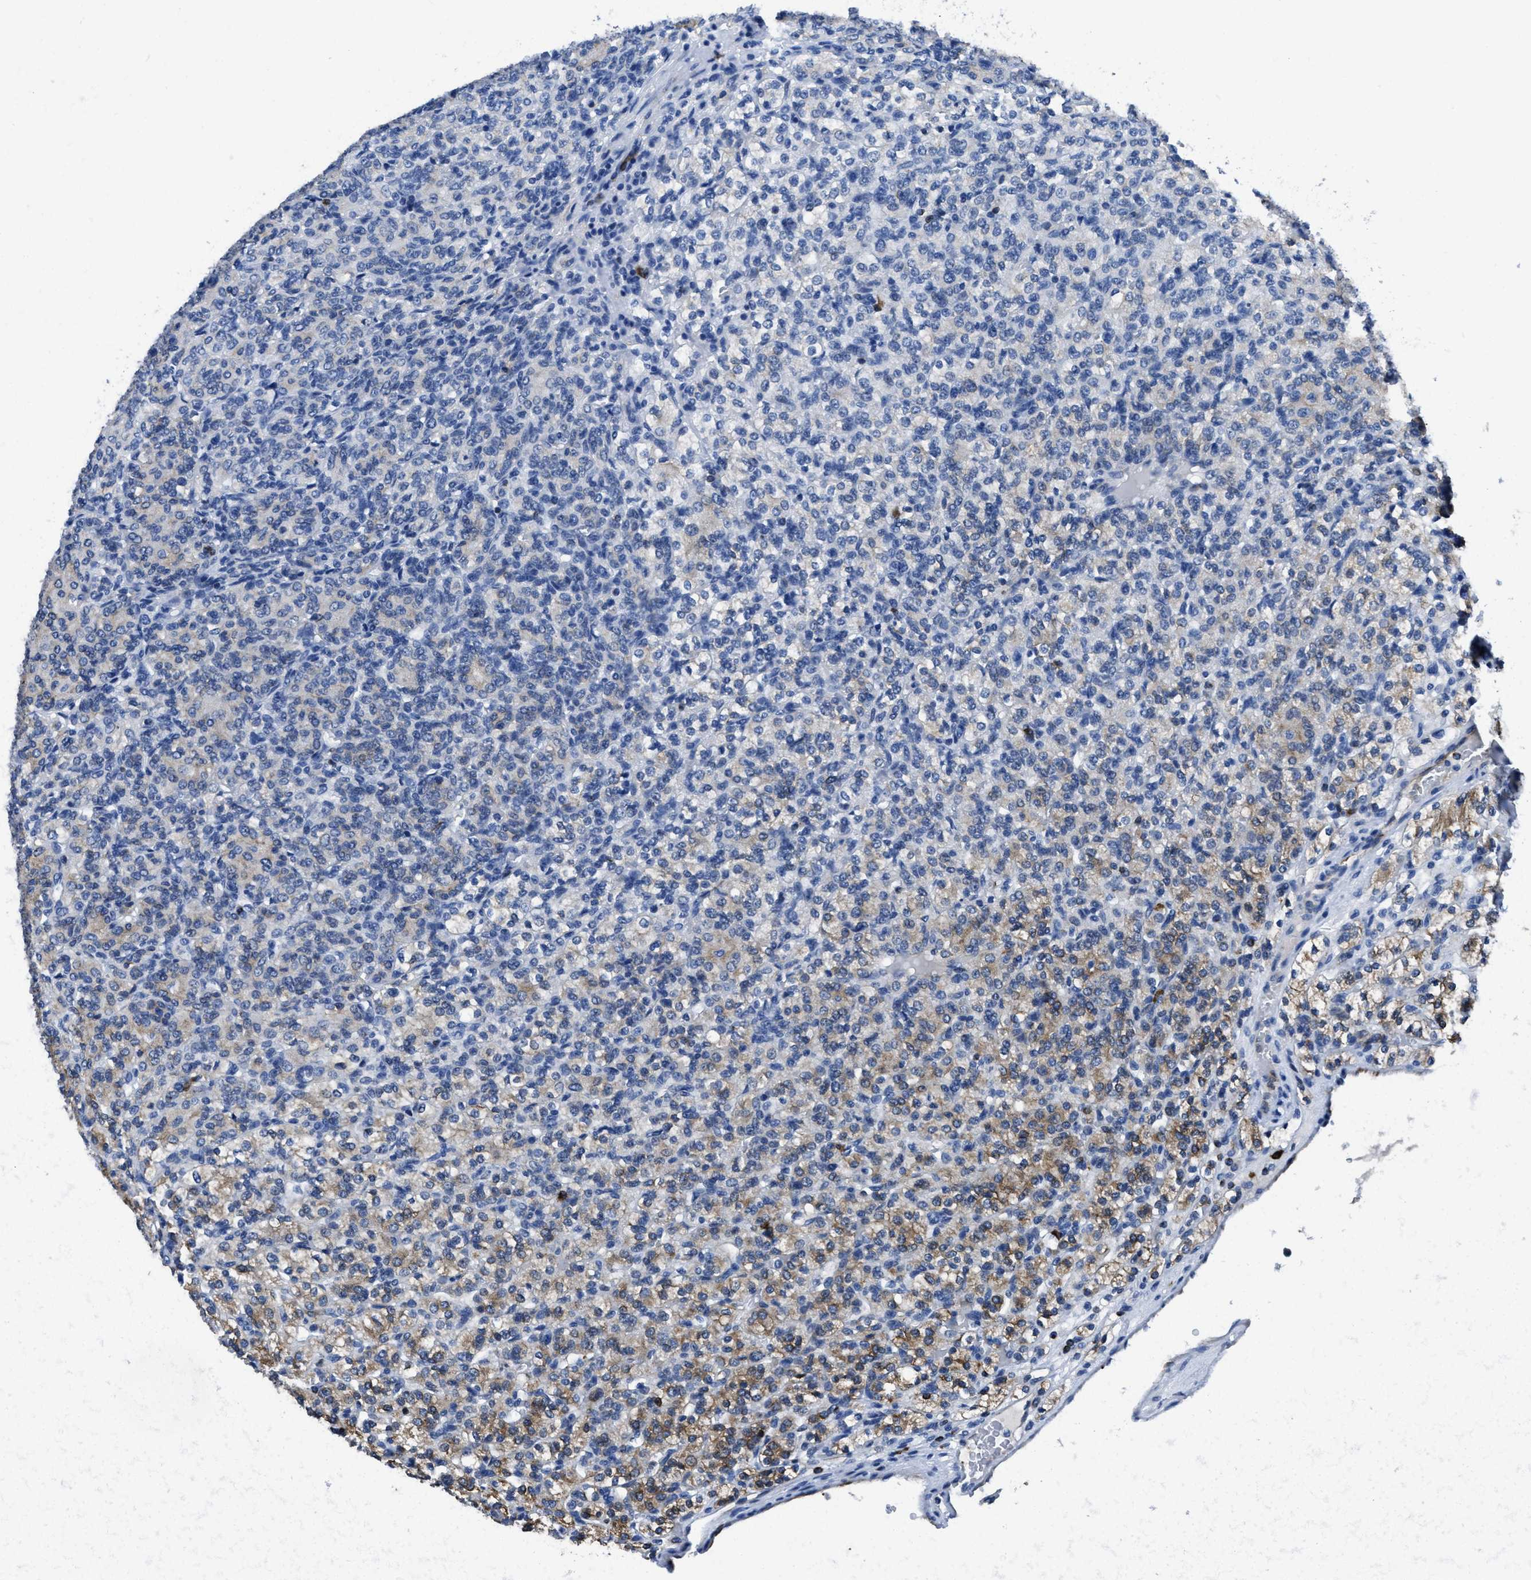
{"staining": {"intensity": "moderate", "quantity": "<25%", "location": "cytoplasmic/membranous"}, "tissue": "renal cancer", "cell_type": "Tumor cells", "image_type": "cancer", "snomed": [{"axis": "morphology", "description": "Adenocarcinoma, NOS"}, {"axis": "topography", "description": "Kidney"}], "caption": "A brown stain shows moderate cytoplasmic/membranous positivity of a protein in human renal cancer (adenocarcinoma) tumor cells.", "gene": "ITGA3", "patient": {"sex": "male", "age": 77}}